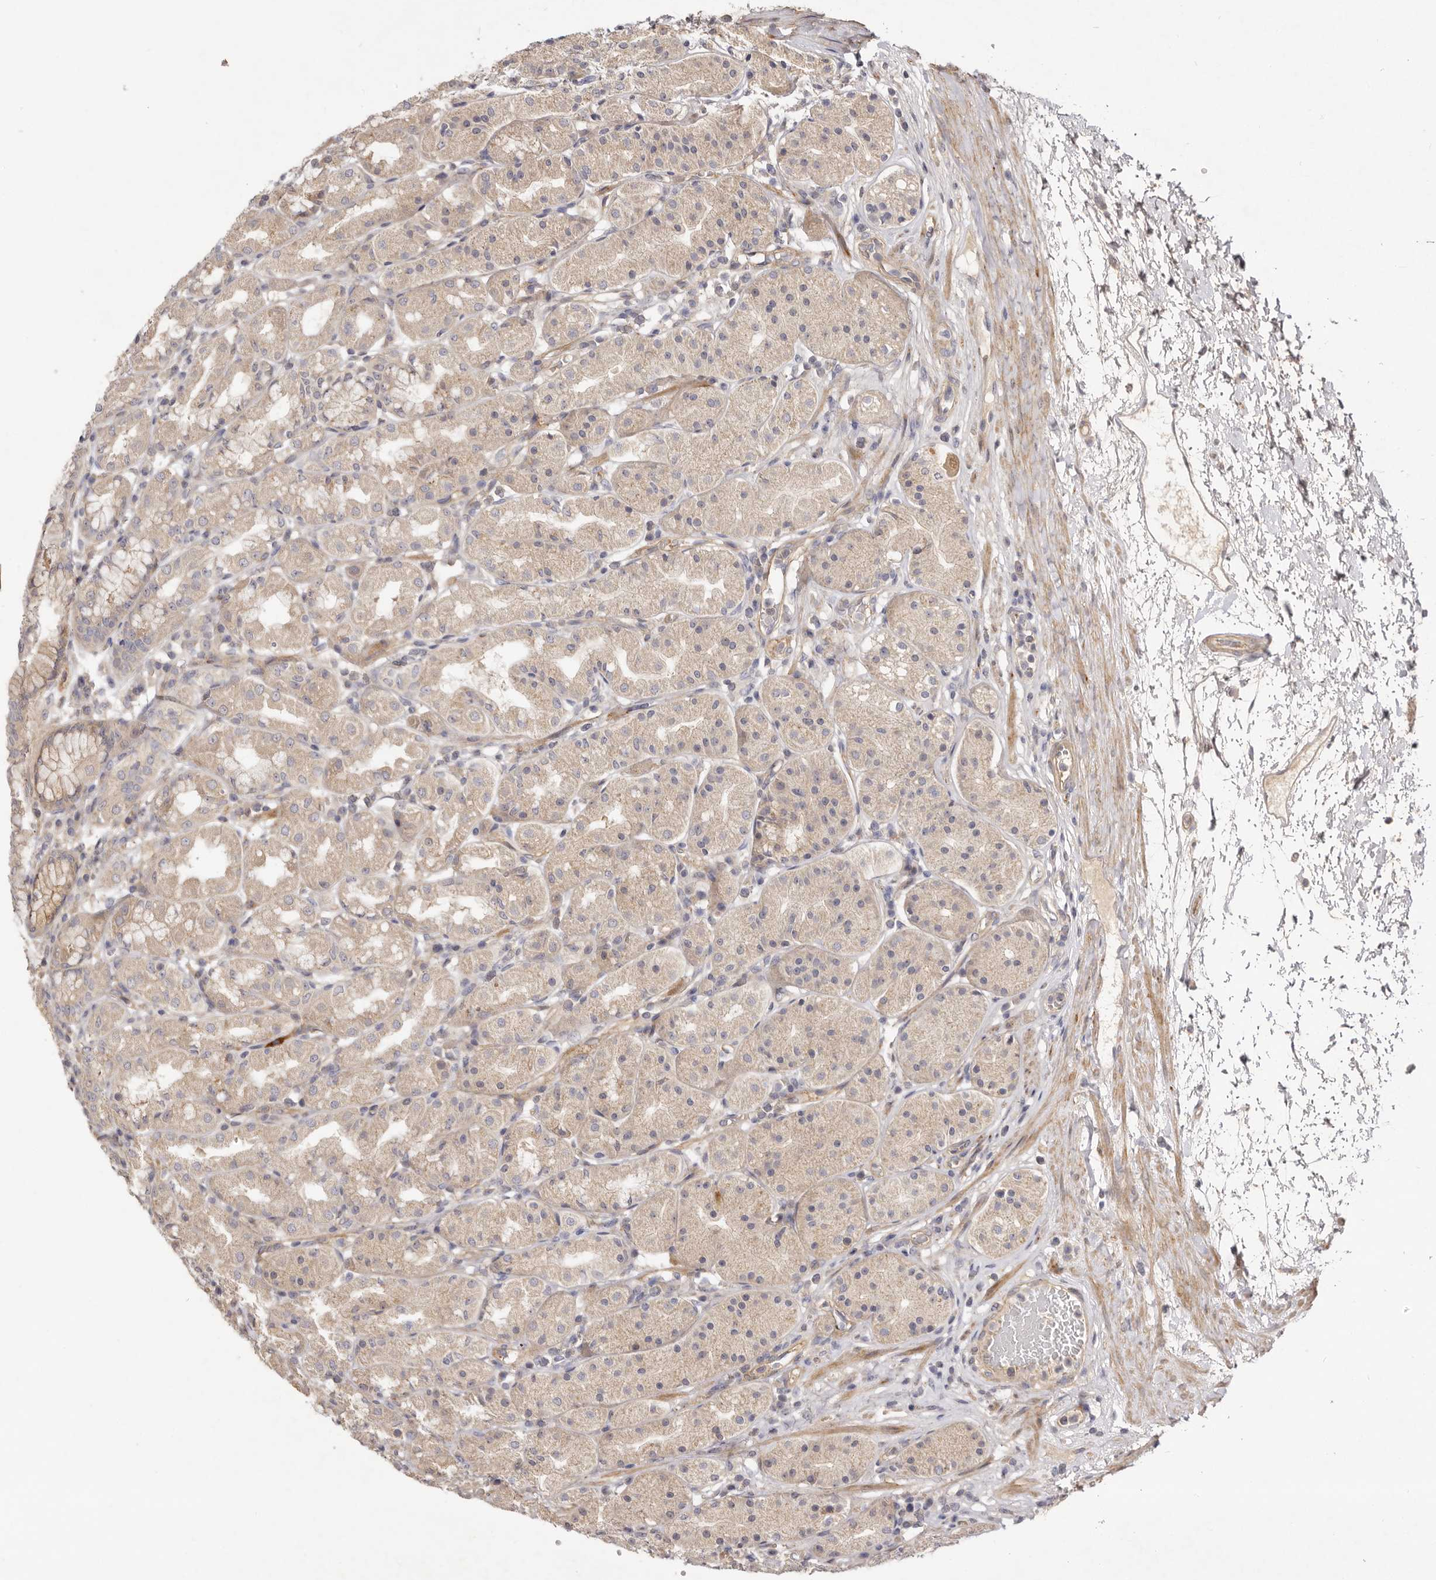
{"staining": {"intensity": "weak", "quantity": ">75%", "location": "cytoplasmic/membranous"}, "tissue": "stomach", "cell_type": "Glandular cells", "image_type": "normal", "snomed": [{"axis": "morphology", "description": "Normal tissue, NOS"}, {"axis": "topography", "description": "Stomach"}, {"axis": "topography", "description": "Stomach, lower"}], "caption": "Immunohistochemistry histopathology image of benign human stomach stained for a protein (brown), which shows low levels of weak cytoplasmic/membranous expression in approximately >75% of glandular cells.", "gene": "ADAMTS9", "patient": {"sex": "female", "age": 56}}